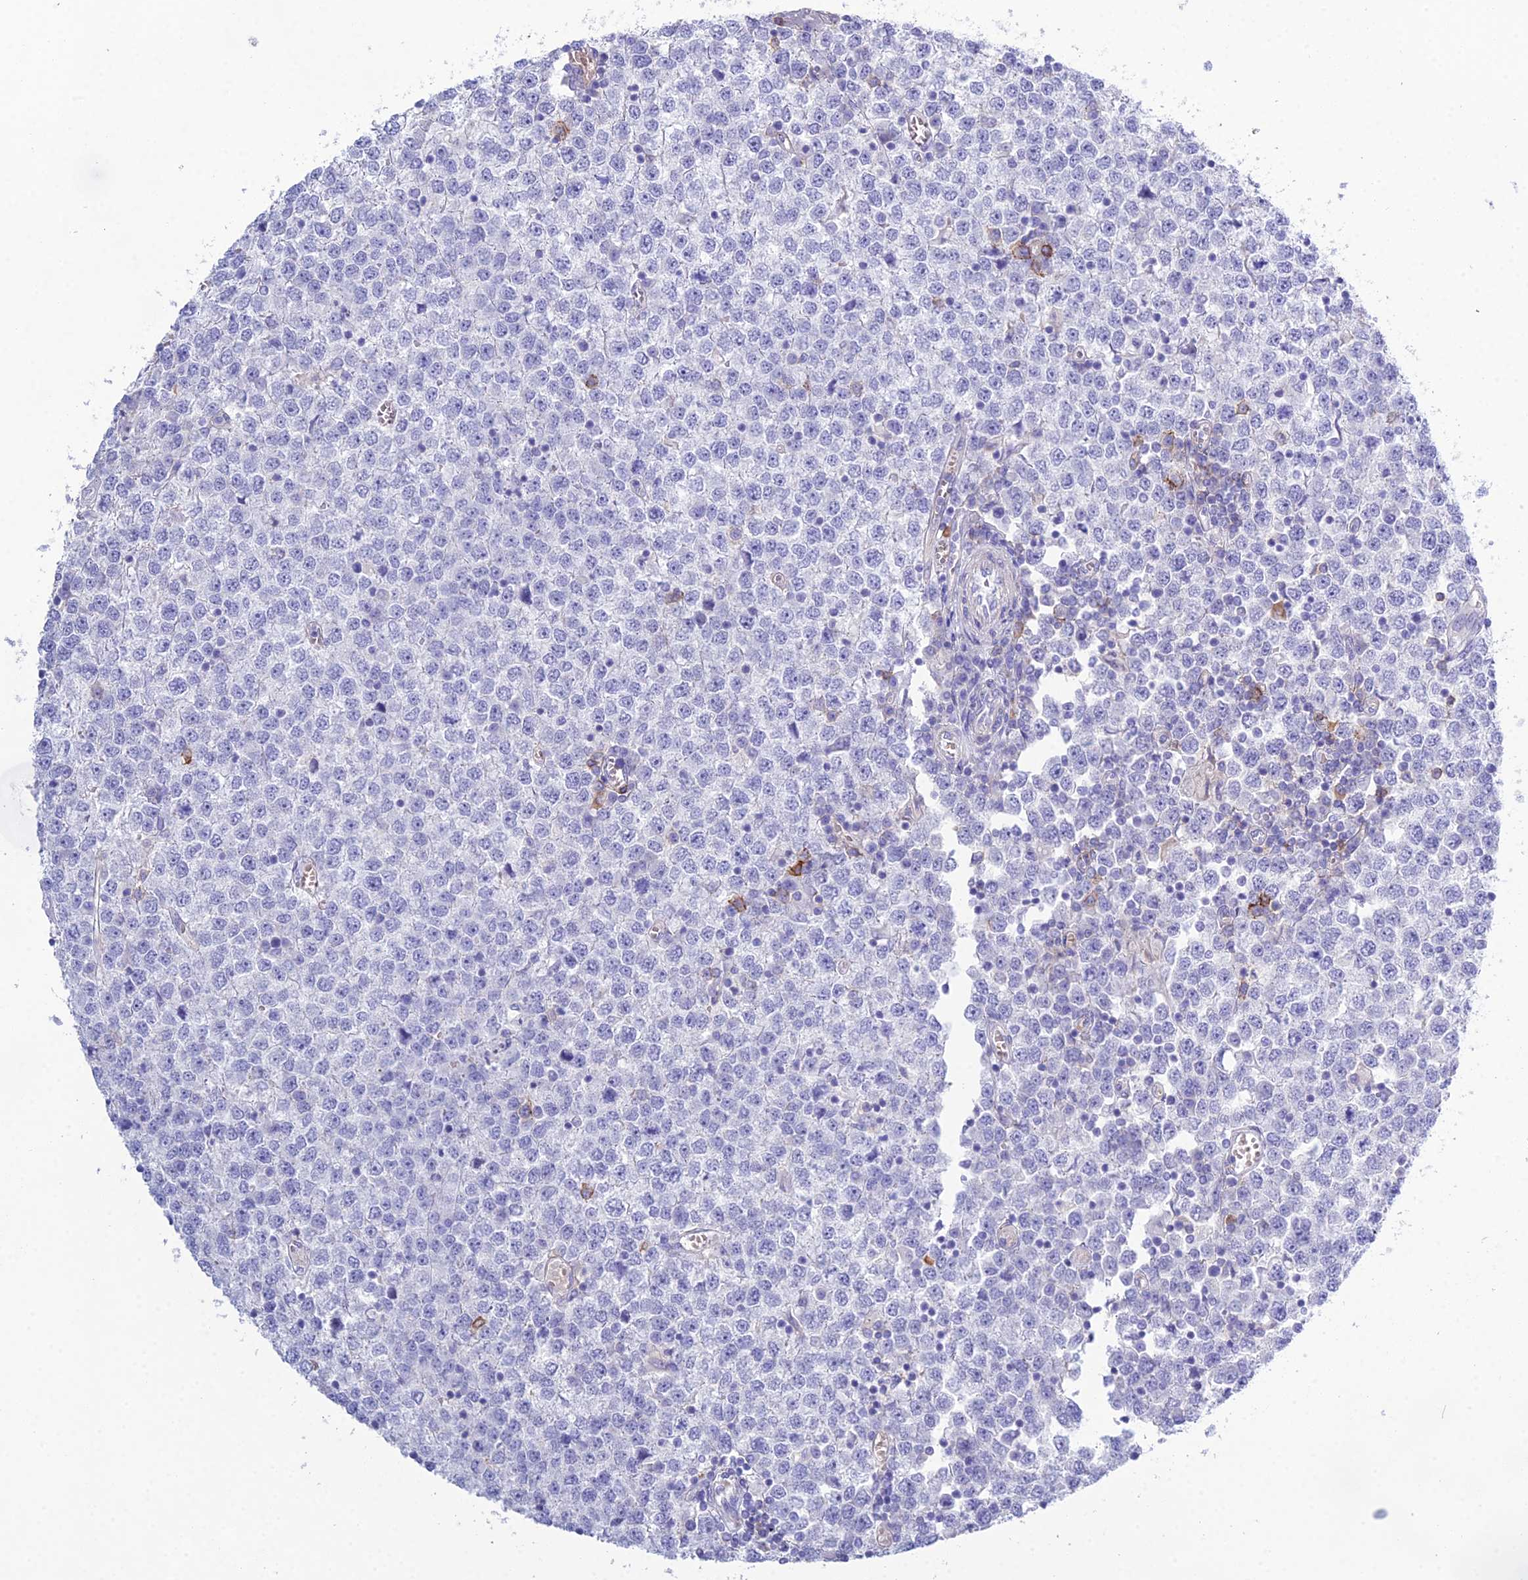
{"staining": {"intensity": "negative", "quantity": "none", "location": "none"}, "tissue": "testis cancer", "cell_type": "Tumor cells", "image_type": "cancer", "snomed": [{"axis": "morphology", "description": "Seminoma, NOS"}, {"axis": "topography", "description": "Testis"}], "caption": "IHC photomicrograph of neoplastic tissue: human testis cancer (seminoma) stained with DAB reveals no significant protein staining in tumor cells.", "gene": "OR1Q1", "patient": {"sex": "male", "age": 65}}